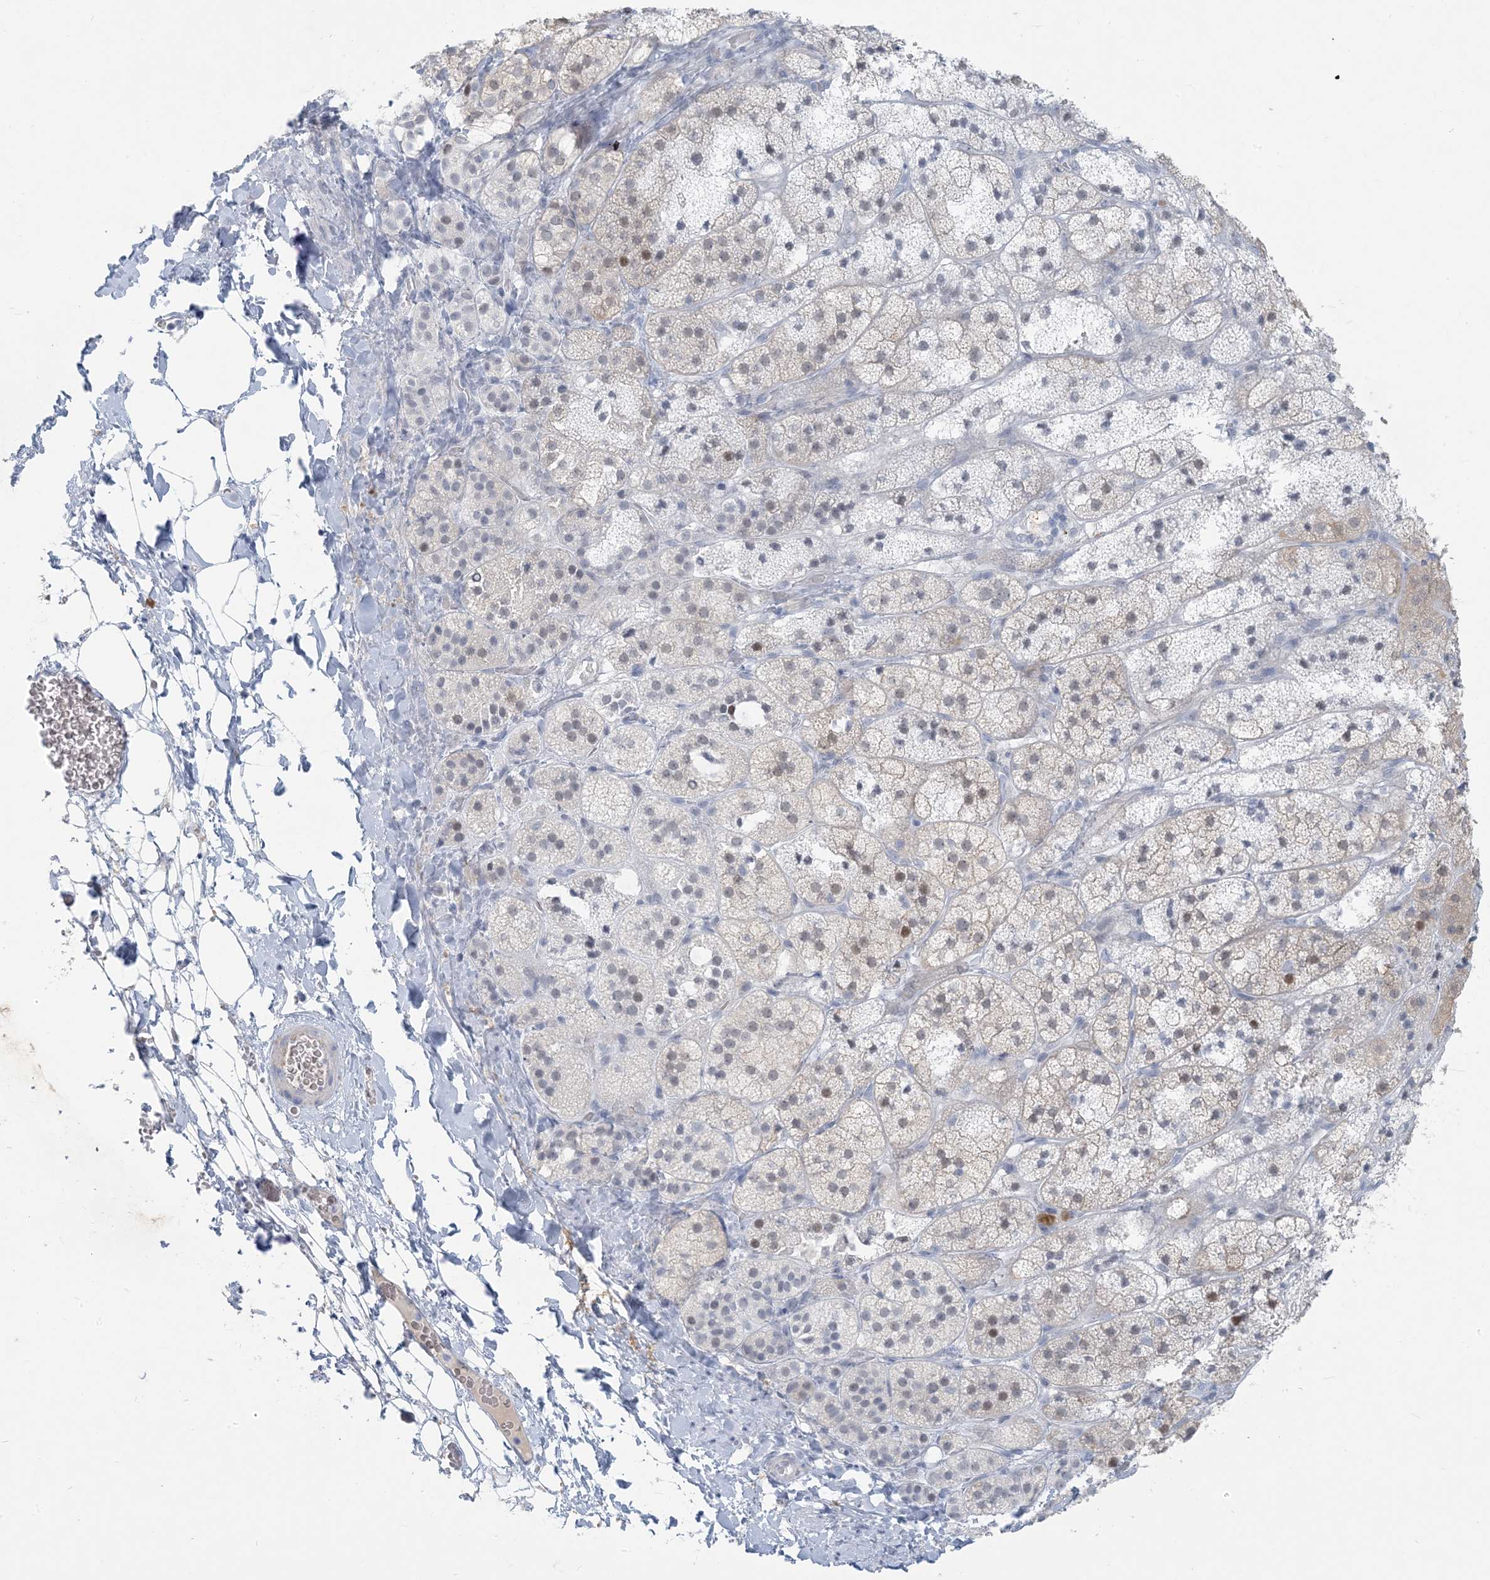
{"staining": {"intensity": "moderate", "quantity": "25%-75%", "location": "cytoplasmic/membranous,nuclear"}, "tissue": "adrenal gland", "cell_type": "Glandular cells", "image_type": "normal", "snomed": [{"axis": "morphology", "description": "Normal tissue, NOS"}, {"axis": "topography", "description": "Adrenal gland"}], "caption": "Protein staining by immunohistochemistry displays moderate cytoplasmic/membranous,nuclear expression in approximately 25%-75% of glandular cells in normal adrenal gland. Using DAB (3,3'-diaminobenzidine) (brown) and hematoxylin (blue) stains, captured at high magnification using brightfield microscopy.", "gene": "SCML1", "patient": {"sex": "female", "age": 44}}